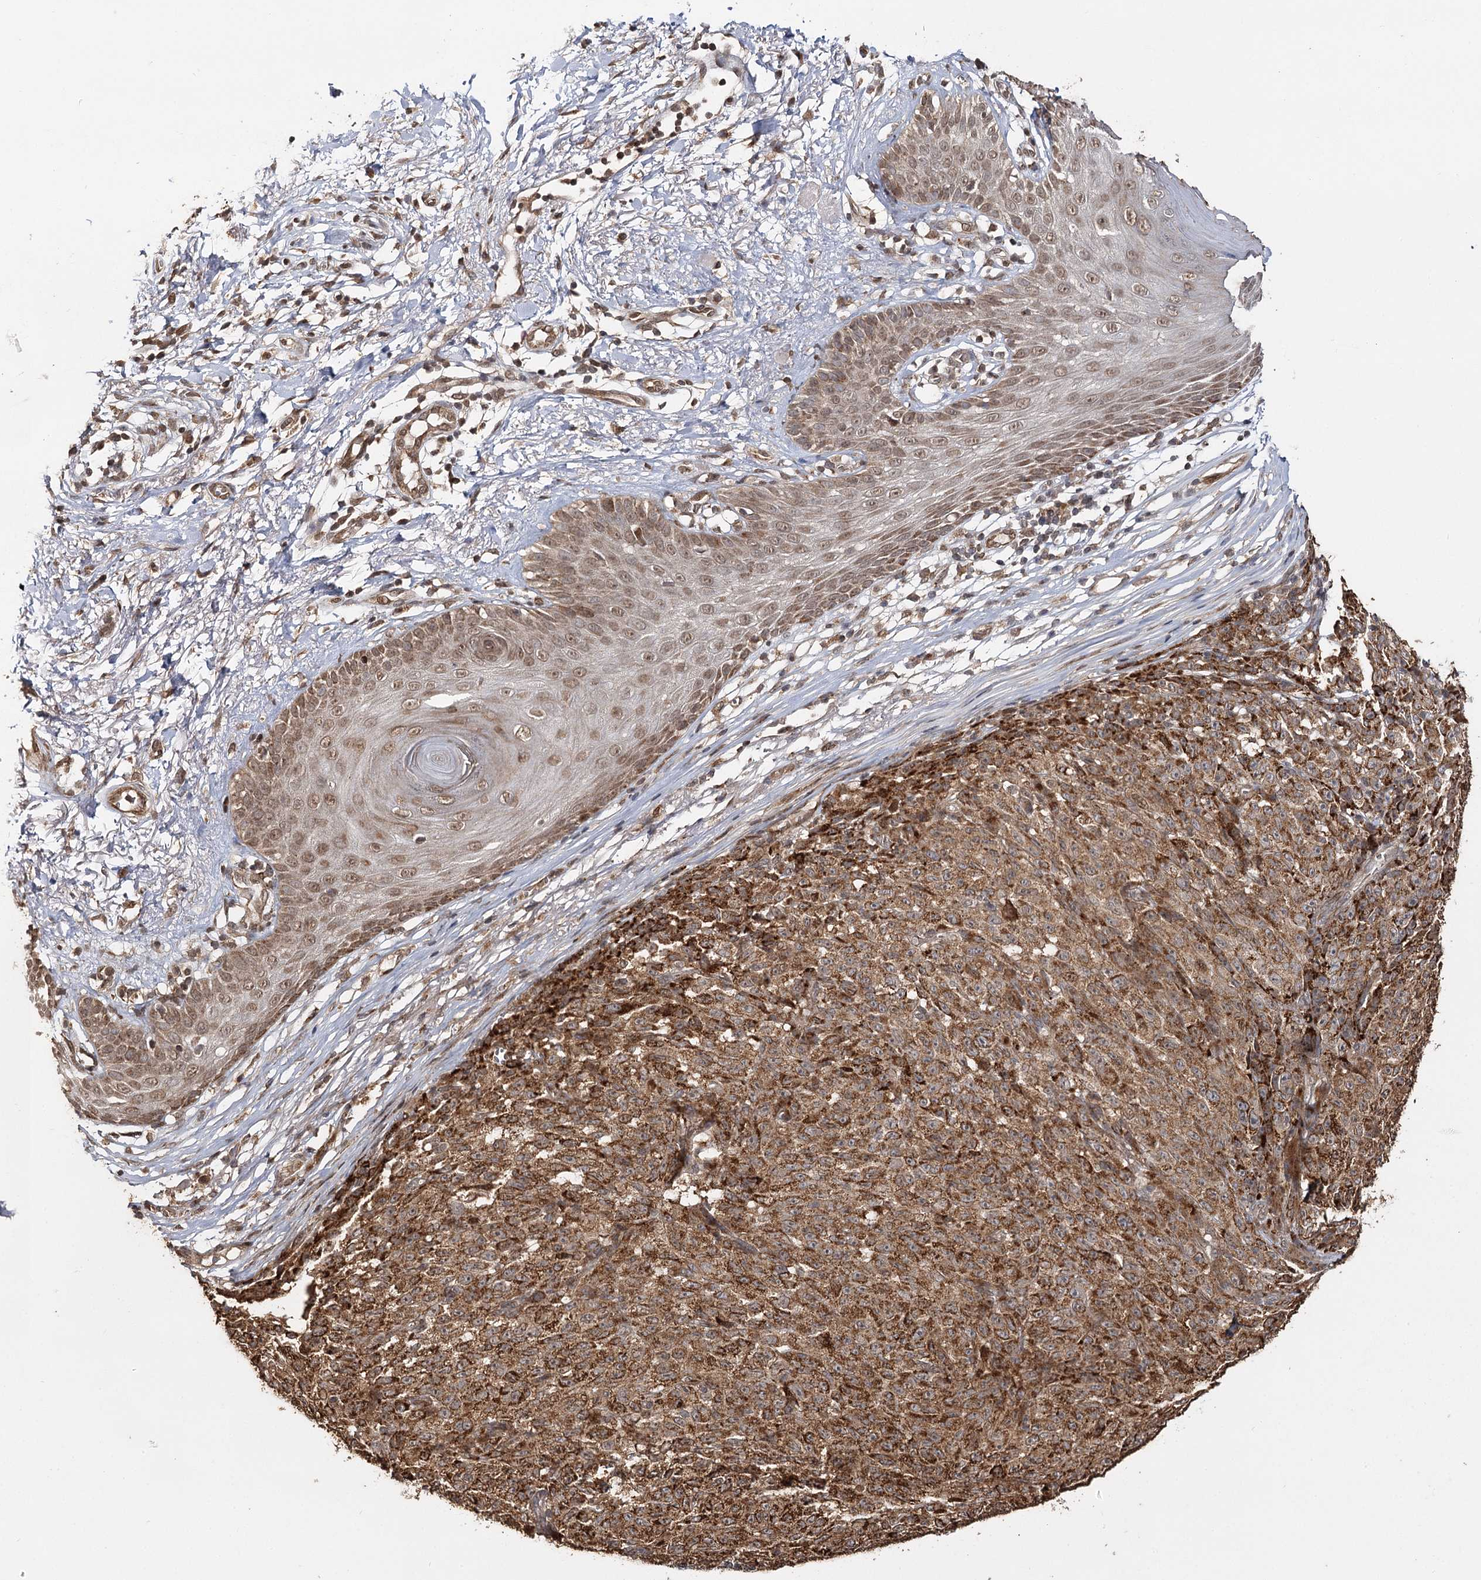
{"staining": {"intensity": "moderate", "quantity": ">75%", "location": "cytoplasmic/membranous"}, "tissue": "melanoma", "cell_type": "Tumor cells", "image_type": "cancer", "snomed": [{"axis": "morphology", "description": "Malignant melanoma, NOS"}, {"axis": "topography", "description": "Skin"}], "caption": "Tumor cells display medium levels of moderate cytoplasmic/membranous staining in about >75% of cells in human malignant melanoma.", "gene": "ZNRF3", "patient": {"sex": "female", "age": 82}}